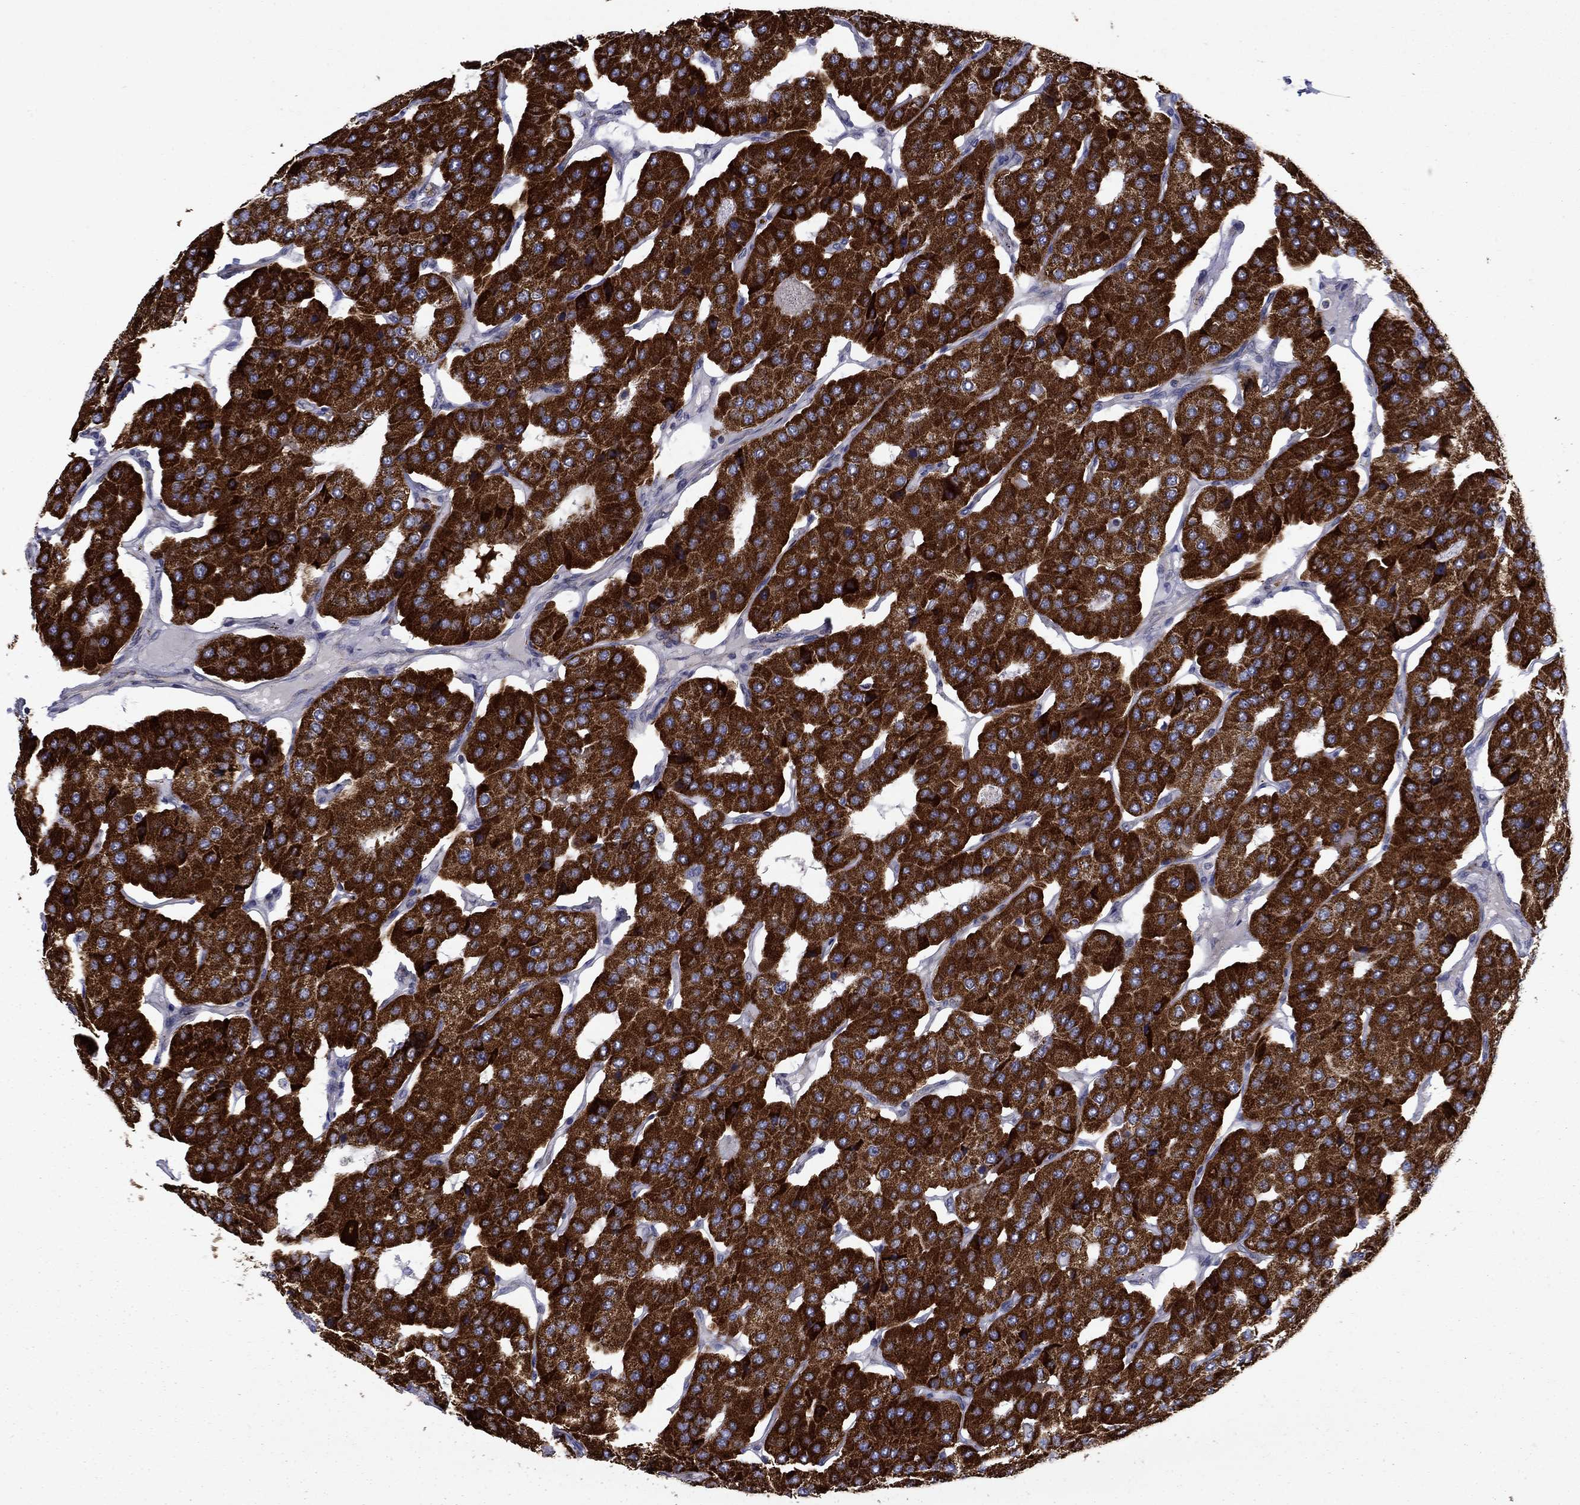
{"staining": {"intensity": "strong", "quantity": ">75%", "location": "cytoplasmic/membranous"}, "tissue": "parathyroid gland", "cell_type": "Glandular cells", "image_type": "normal", "snomed": [{"axis": "morphology", "description": "Normal tissue, NOS"}, {"axis": "morphology", "description": "Adenoma, NOS"}, {"axis": "topography", "description": "Parathyroid gland"}], "caption": "Brown immunohistochemical staining in normal parathyroid gland reveals strong cytoplasmic/membranous staining in approximately >75% of glandular cells. (IHC, brightfield microscopy, high magnification).", "gene": "DOP1B", "patient": {"sex": "female", "age": 86}}